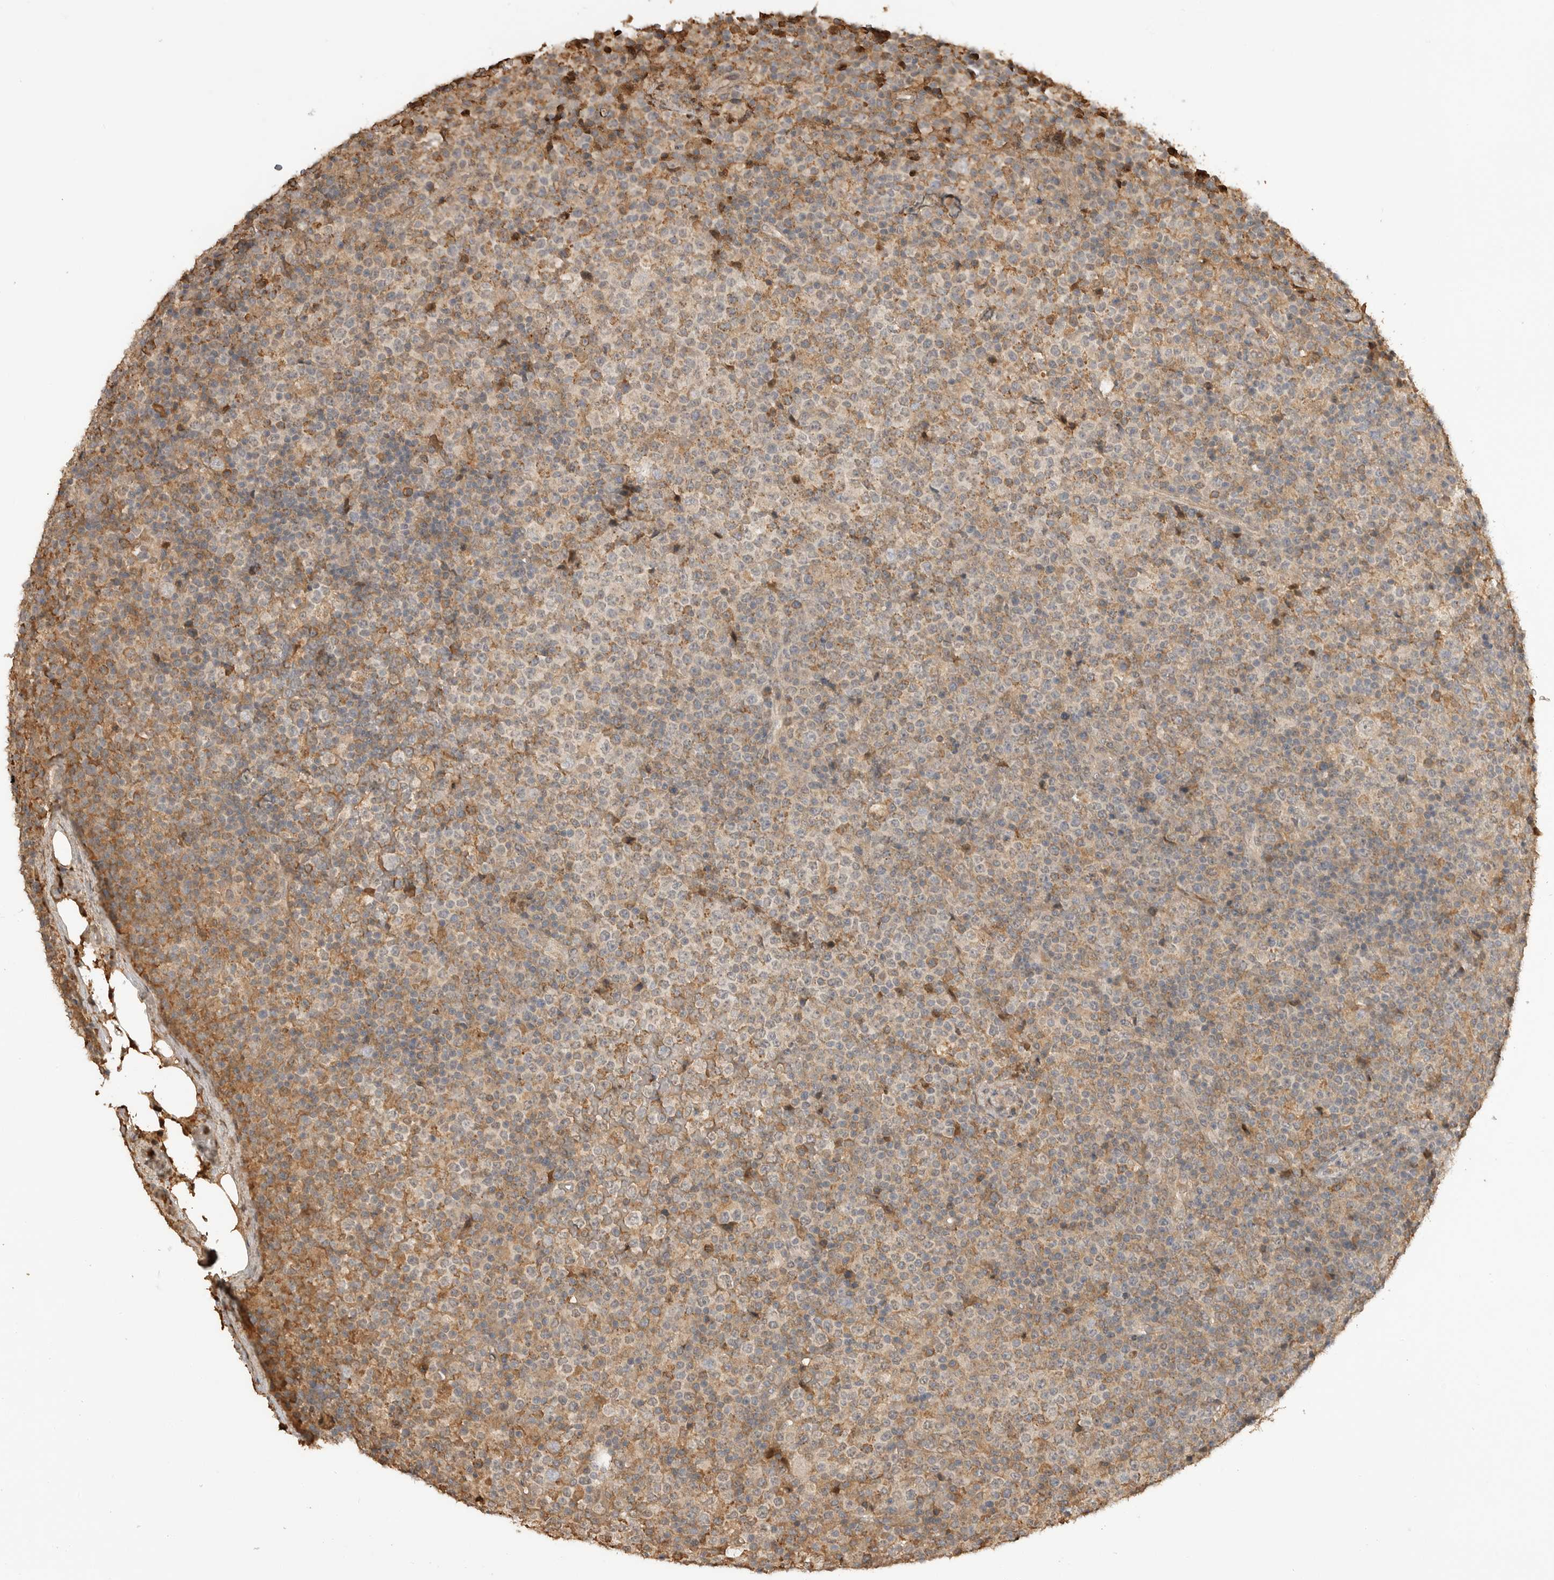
{"staining": {"intensity": "weak", "quantity": "25%-75%", "location": "cytoplasmic/membranous"}, "tissue": "lymphoma", "cell_type": "Tumor cells", "image_type": "cancer", "snomed": [{"axis": "morphology", "description": "Malignant lymphoma, non-Hodgkin's type, High grade"}, {"axis": "topography", "description": "Lymph node"}], "caption": "This is a micrograph of IHC staining of lymphoma, which shows weak staining in the cytoplasmic/membranous of tumor cells.", "gene": "ASPSCR1", "patient": {"sex": "male", "age": 13}}